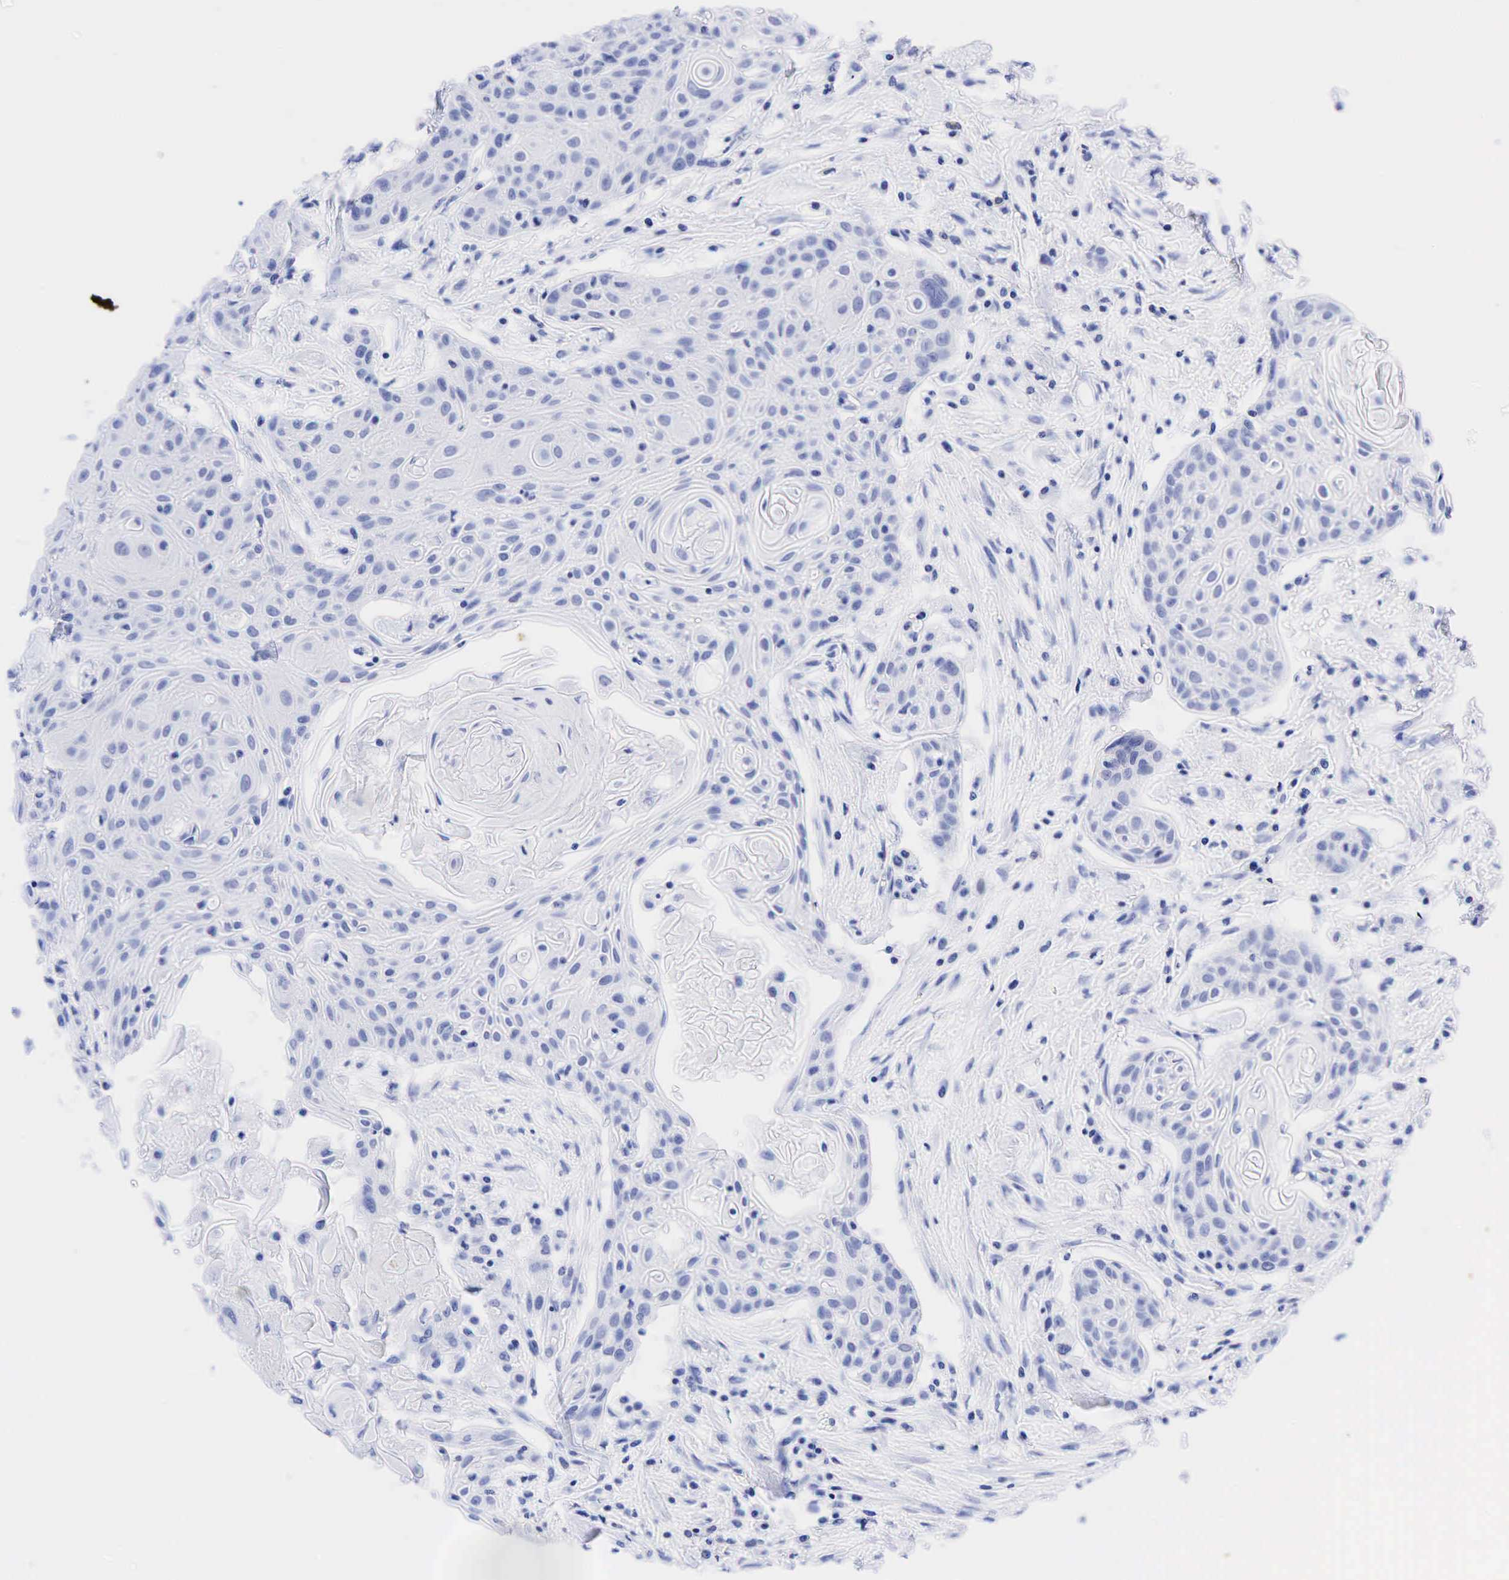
{"staining": {"intensity": "negative", "quantity": "none", "location": "none"}, "tissue": "head and neck cancer", "cell_type": "Tumor cells", "image_type": "cancer", "snomed": [{"axis": "morphology", "description": "Squamous cell carcinoma, NOS"}, {"axis": "morphology", "description": "Squamous cell carcinoma, metastatic, NOS"}, {"axis": "topography", "description": "Lymph node"}, {"axis": "topography", "description": "Salivary gland"}, {"axis": "topography", "description": "Head-Neck"}], "caption": "Immunohistochemistry (IHC) photomicrograph of neoplastic tissue: head and neck cancer (squamous cell carcinoma) stained with DAB displays no significant protein positivity in tumor cells. (DAB IHC with hematoxylin counter stain).", "gene": "CHGA", "patient": {"sex": "female", "age": 74}}